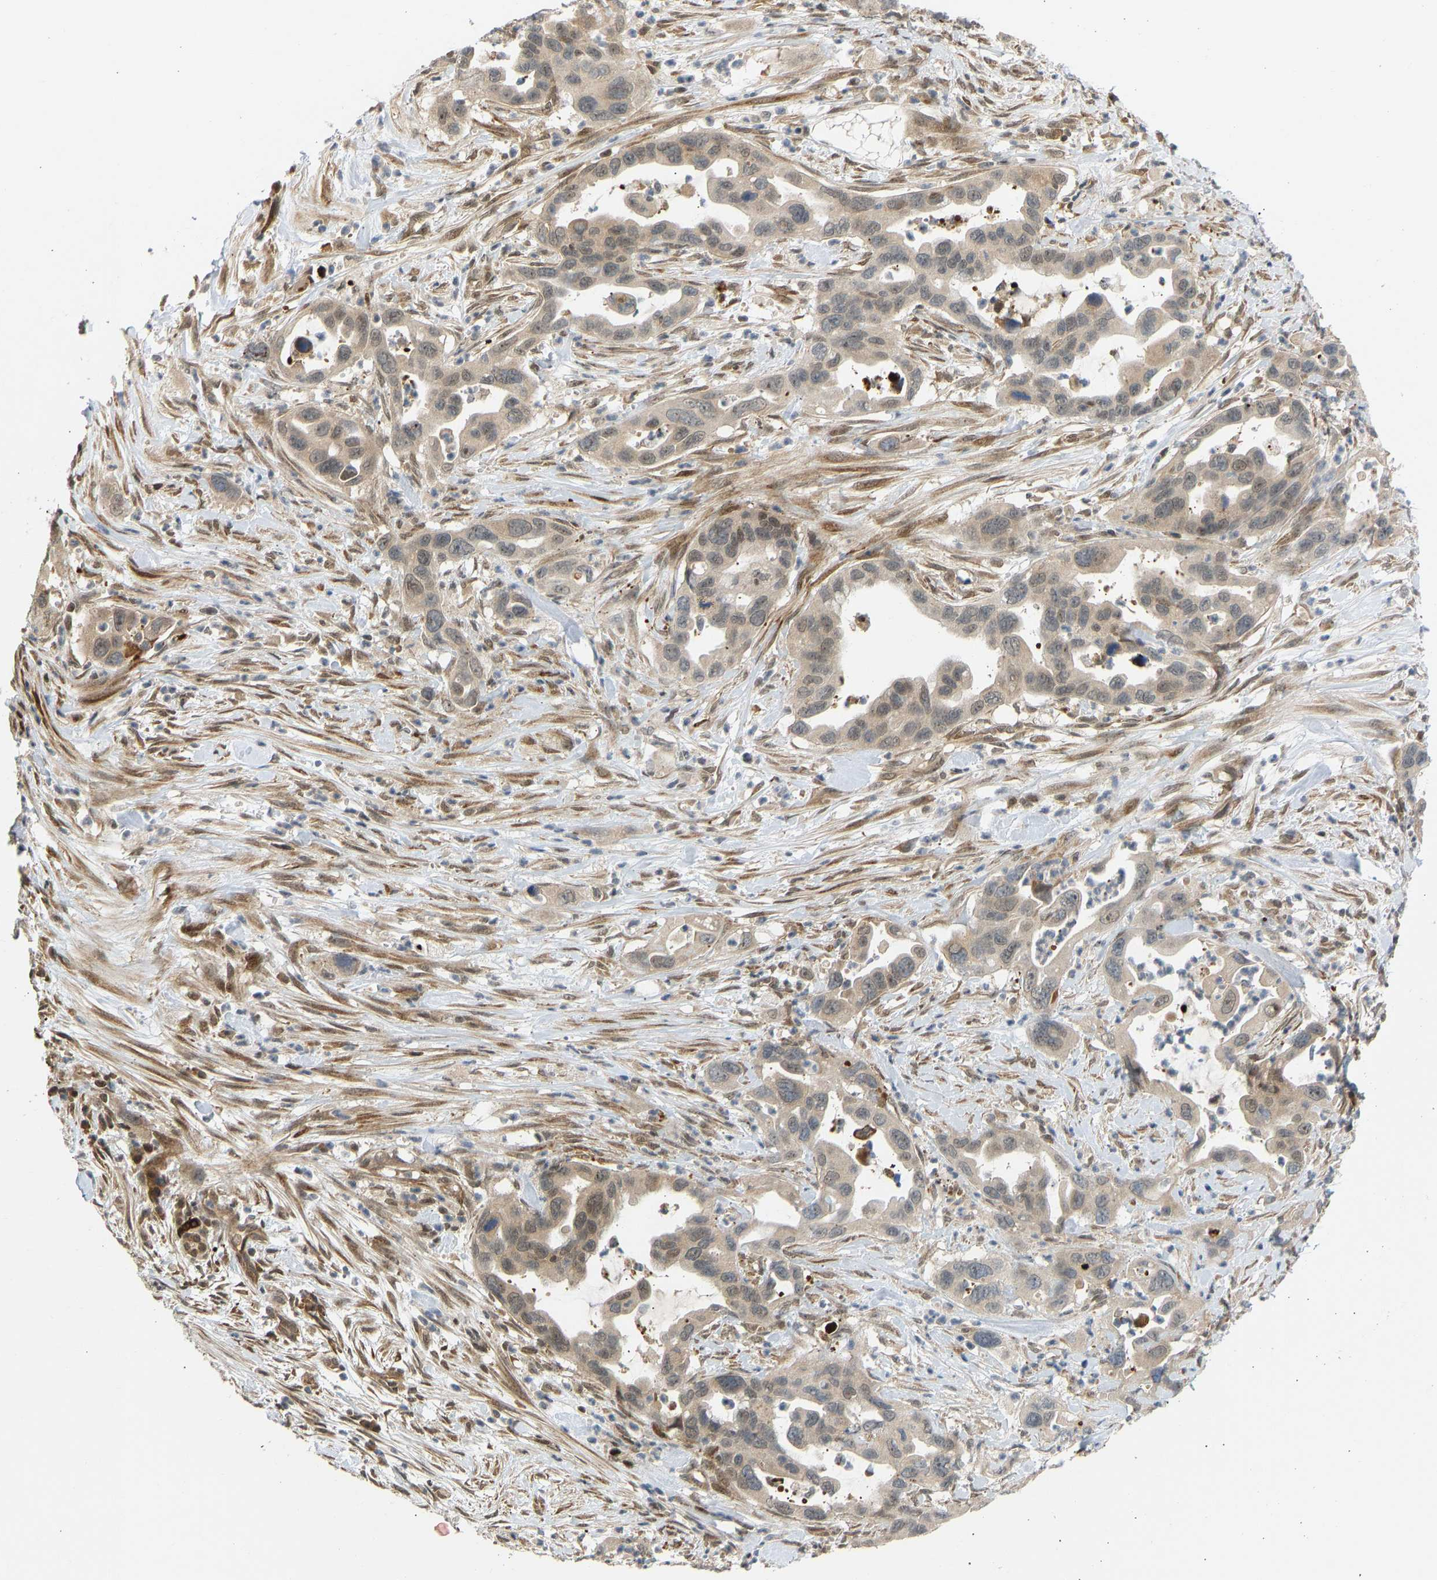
{"staining": {"intensity": "weak", "quantity": ">75%", "location": "cytoplasmic/membranous"}, "tissue": "pancreatic cancer", "cell_type": "Tumor cells", "image_type": "cancer", "snomed": [{"axis": "morphology", "description": "Adenocarcinoma, NOS"}, {"axis": "topography", "description": "Pancreas"}], "caption": "Weak cytoplasmic/membranous staining for a protein is seen in approximately >75% of tumor cells of pancreatic cancer (adenocarcinoma) using immunohistochemistry.", "gene": "BAG1", "patient": {"sex": "female", "age": 70}}